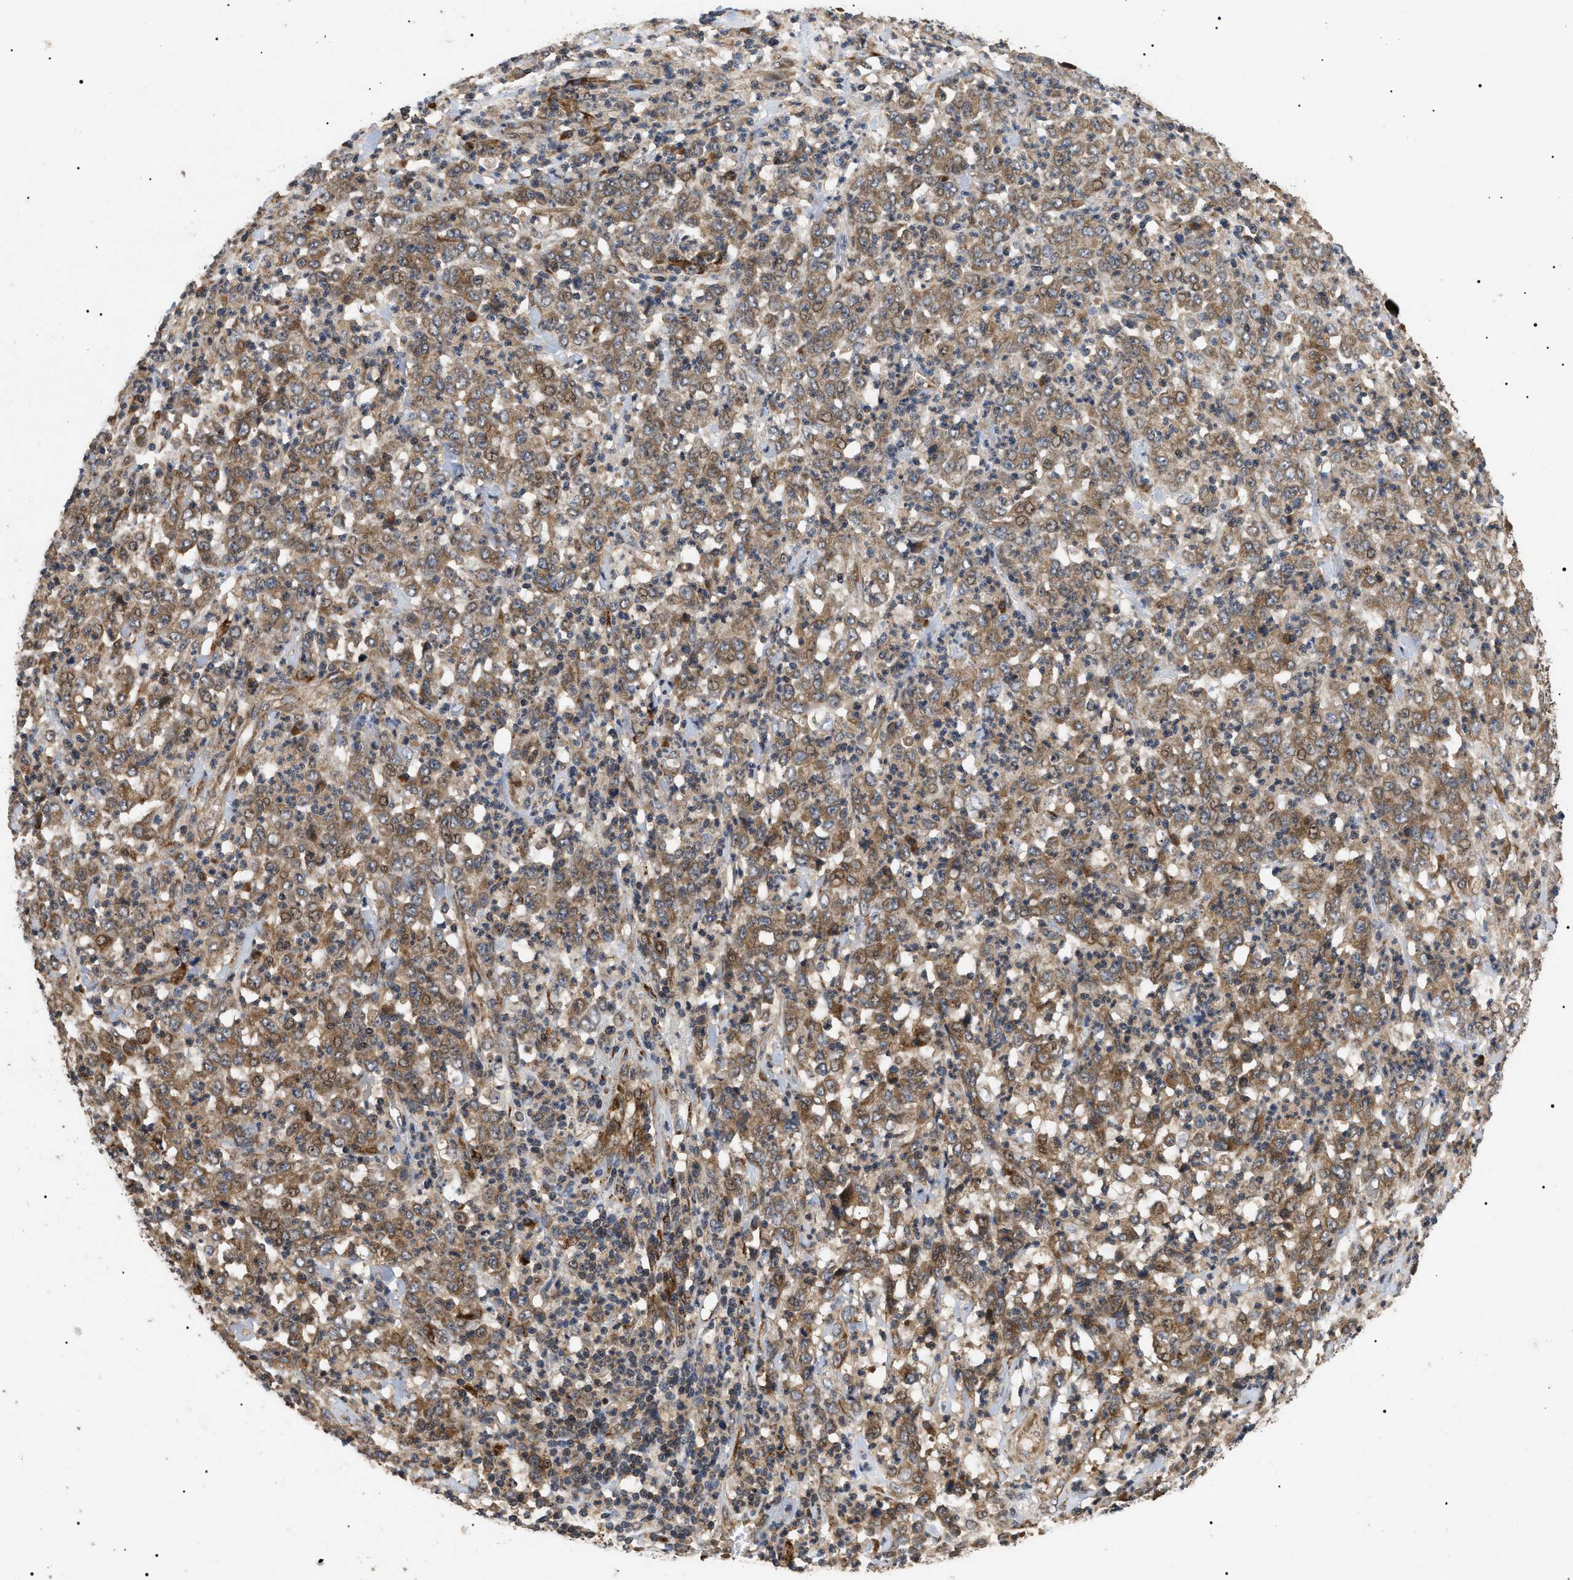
{"staining": {"intensity": "moderate", "quantity": ">75%", "location": "cytoplasmic/membranous,nuclear"}, "tissue": "stomach cancer", "cell_type": "Tumor cells", "image_type": "cancer", "snomed": [{"axis": "morphology", "description": "Adenocarcinoma, NOS"}, {"axis": "topography", "description": "Stomach, lower"}], "caption": "Immunohistochemistry (DAB) staining of stomach cancer displays moderate cytoplasmic/membranous and nuclear protein staining in about >75% of tumor cells.", "gene": "ASTL", "patient": {"sex": "female", "age": 71}}